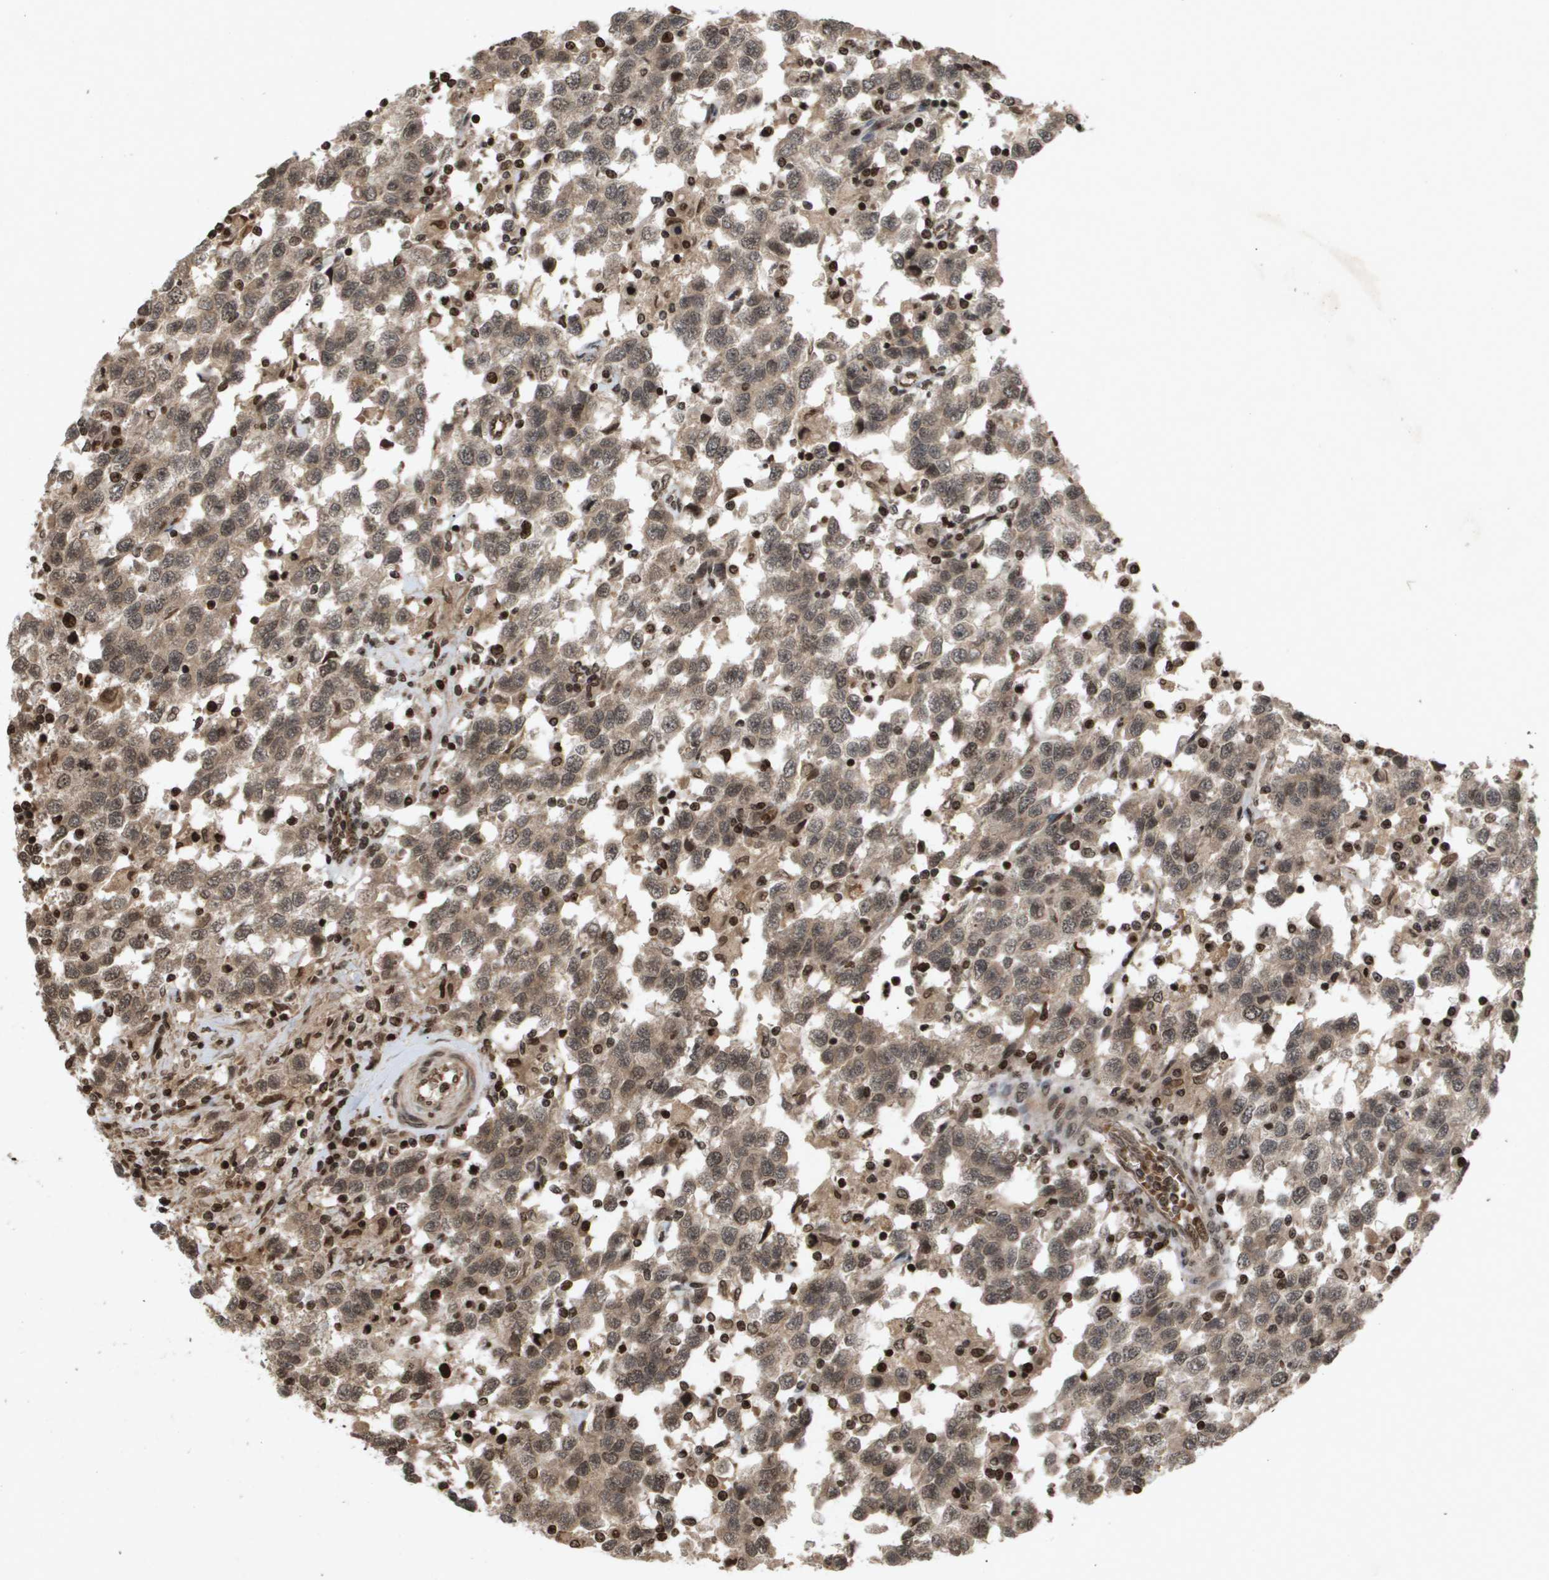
{"staining": {"intensity": "moderate", "quantity": ">75%", "location": "cytoplasmic/membranous"}, "tissue": "testis cancer", "cell_type": "Tumor cells", "image_type": "cancer", "snomed": [{"axis": "morphology", "description": "Seminoma, NOS"}, {"axis": "topography", "description": "Testis"}], "caption": "Testis cancer stained with DAB immunohistochemistry reveals medium levels of moderate cytoplasmic/membranous positivity in about >75% of tumor cells. The protein is shown in brown color, while the nuclei are stained blue.", "gene": "HSPA6", "patient": {"sex": "male", "age": 41}}